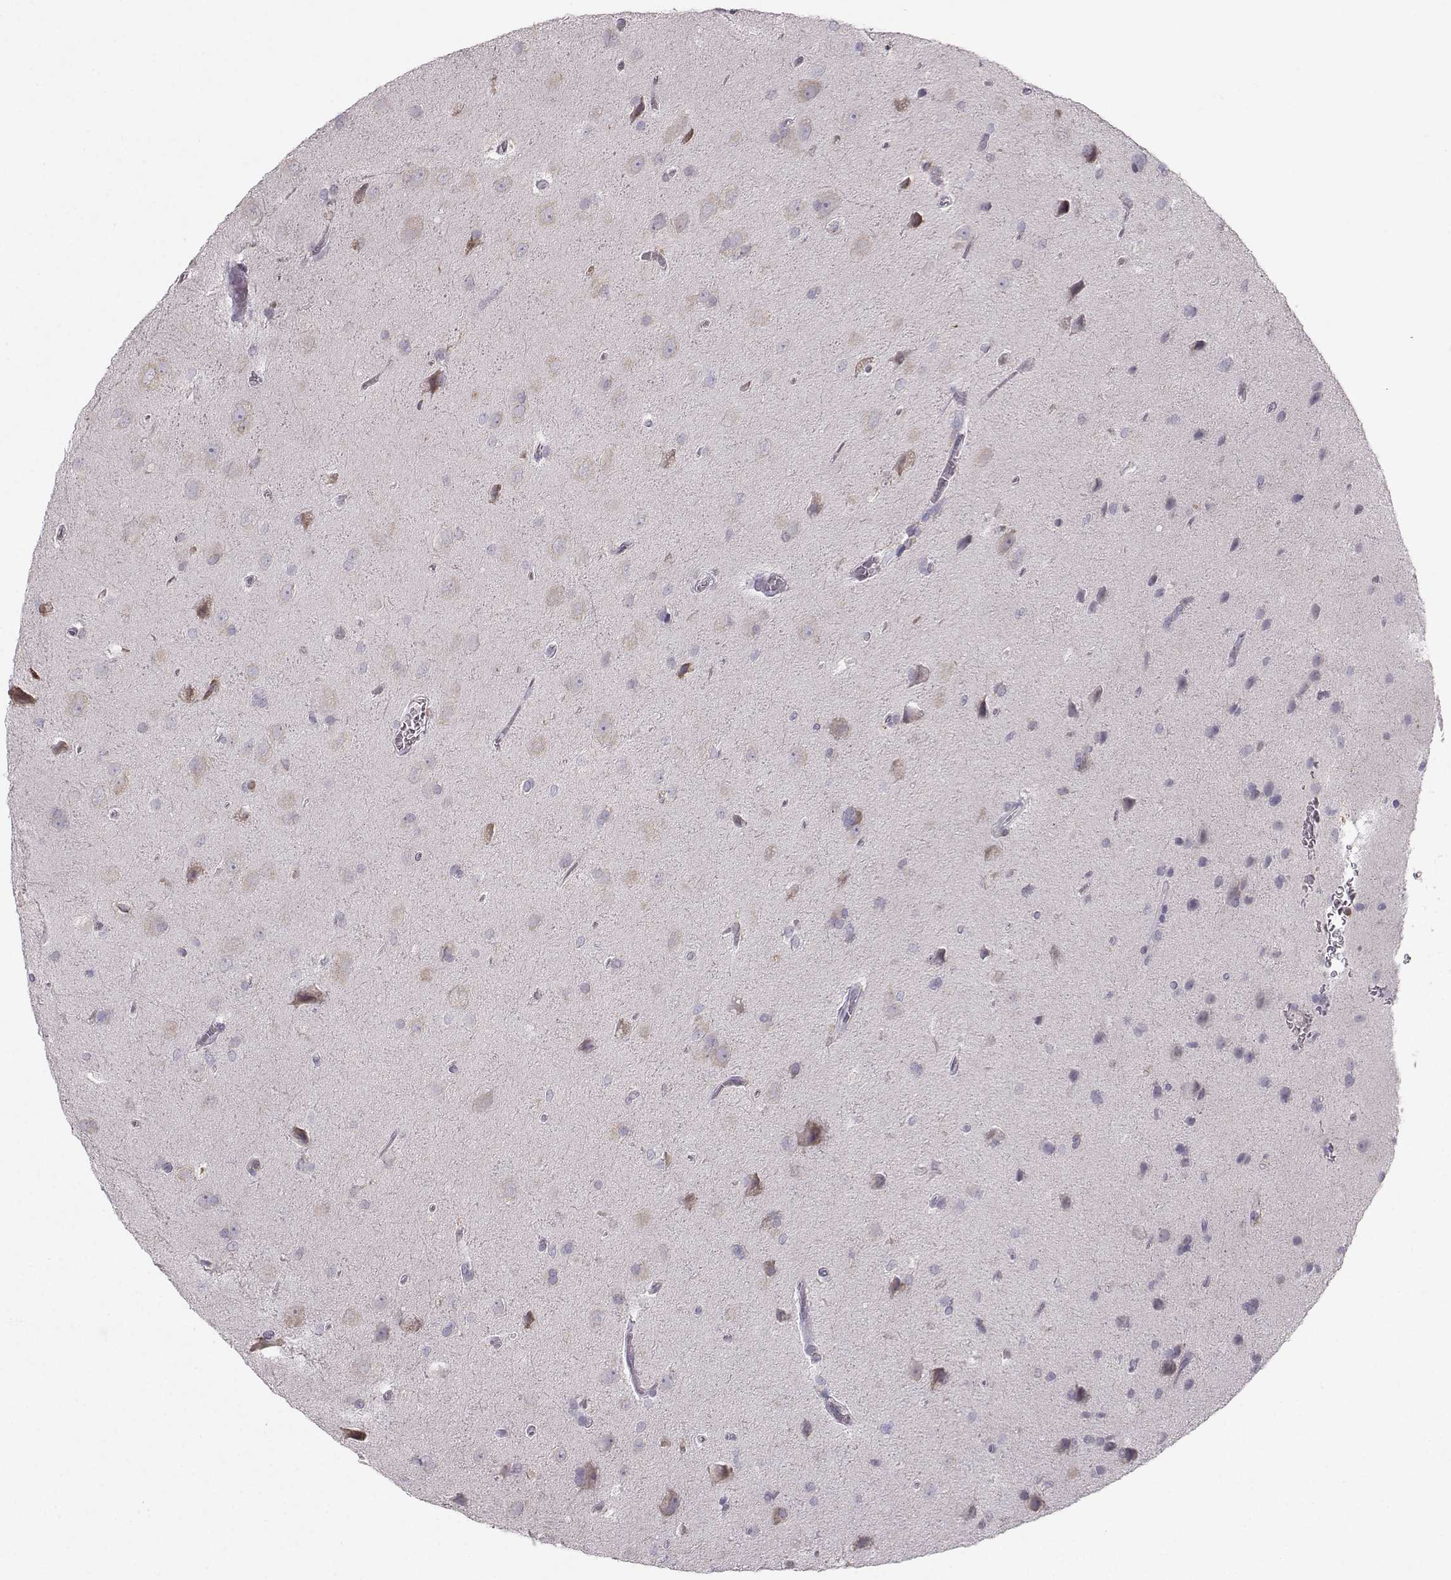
{"staining": {"intensity": "negative", "quantity": "none", "location": "none"}, "tissue": "glioma", "cell_type": "Tumor cells", "image_type": "cancer", "snomed": [{"axis": "morphology", "description": "Glioma, malignant, Low grade"}, {"axis": "topography", "description": "Brain"}], "caption": "DAB (3,3'-diaminobenzidine) immunohistochemical staining of human malignant glioma (low-grade) displays no significant positivity in tumor cells. Brightfield microscopy of immunohistochemistry stained with DAB (3,3'-diaminobenzidine) (brown) and hematoxylin (blue), captured at high magnification.", "gene": "ZBTB32", "patient": {"sex": "male", "age": 58}}